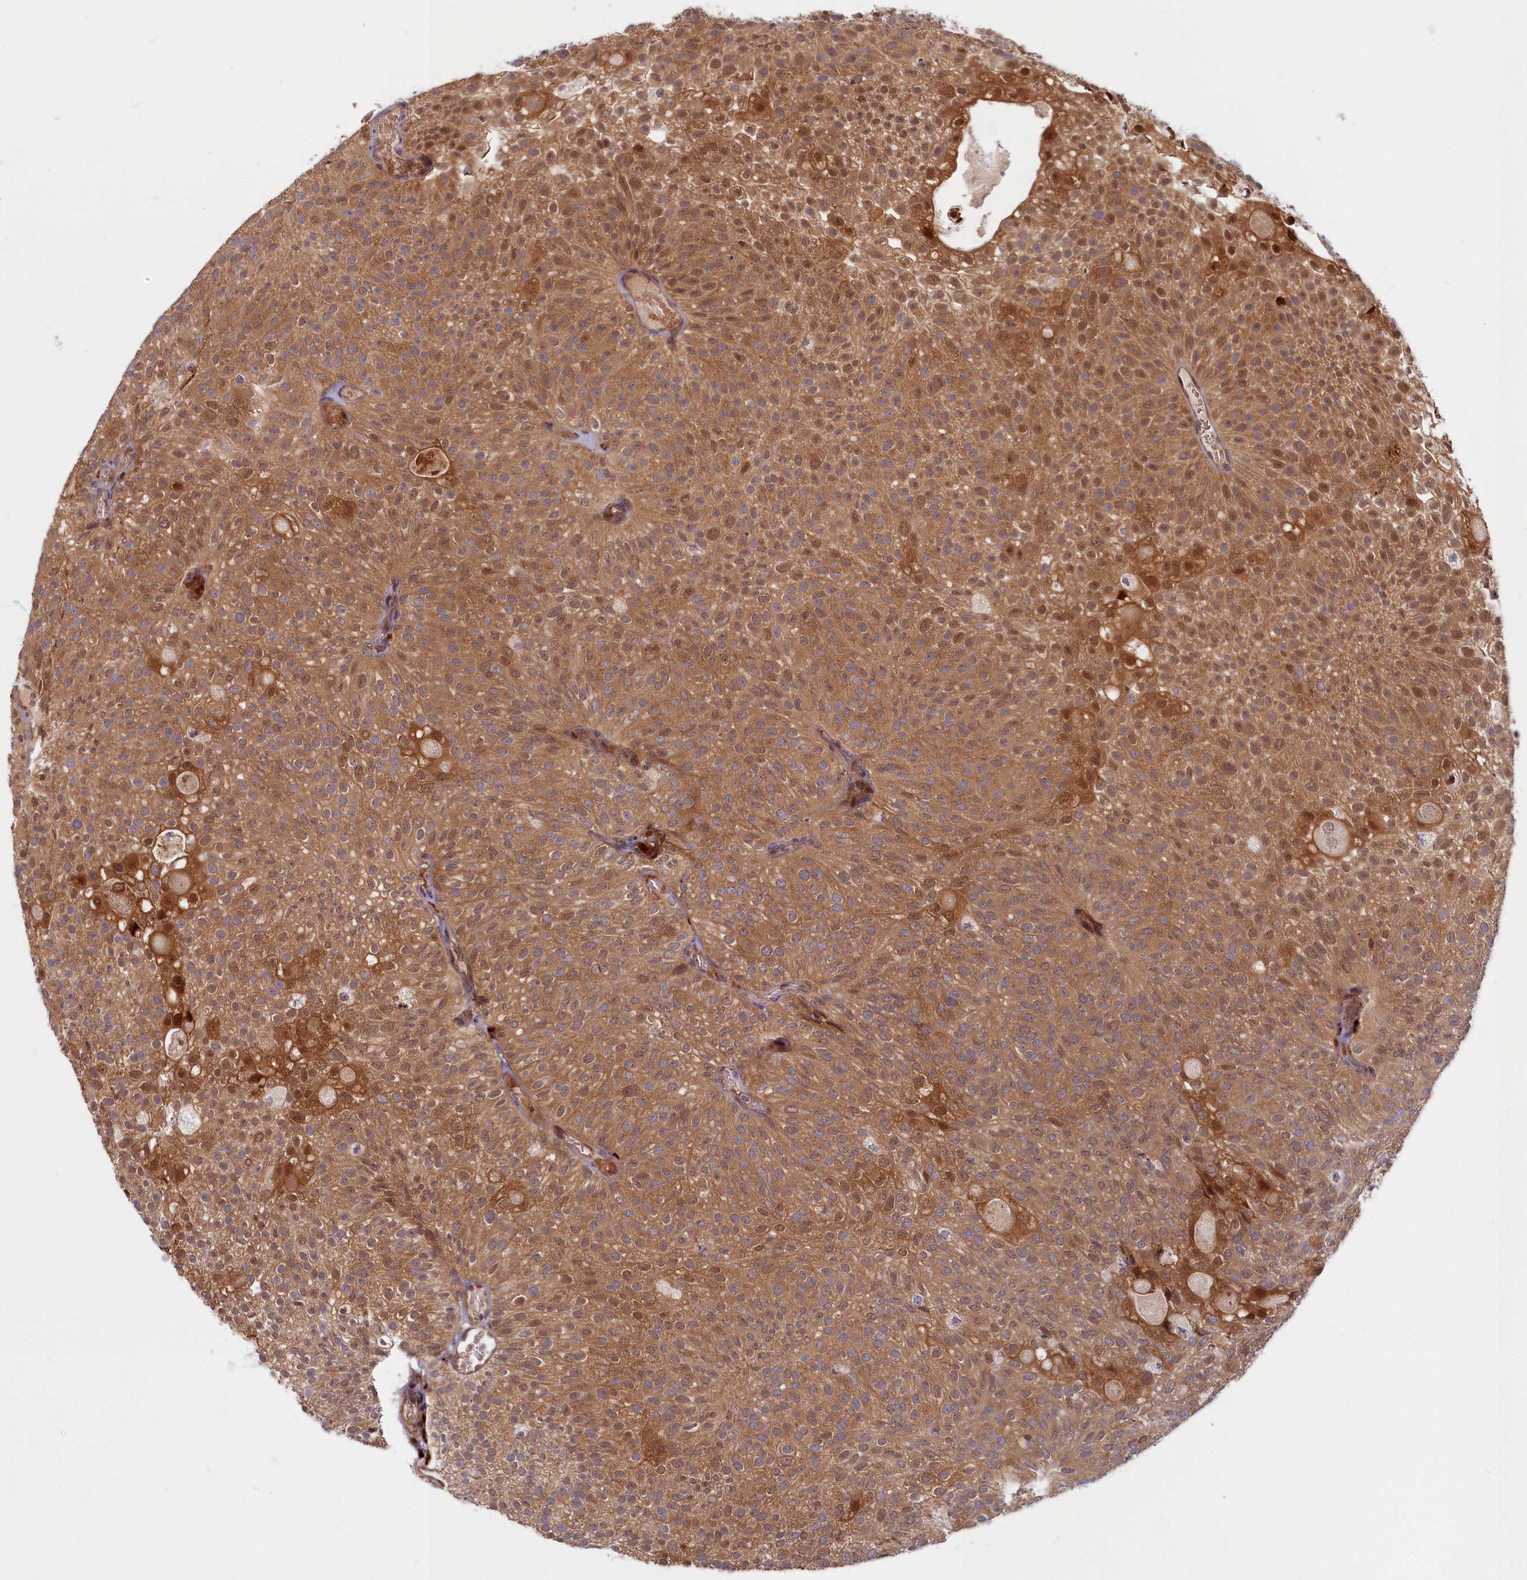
{"staining": {"intensity": "moderate", "quantity": ">75%", "location": "cytoplasmic/membranous,nuclear"}, "tissue": "urothelial cancer", "cell_type": "Tumor cells", "image_type": "cancer", "snomed": [{"axis": "morphology", "description": "Urothelial carcinoma, Low grade"}, {"axis": "topography", "description": "Urinary bladder"}], "caption": "Protein staining of urothelial cancer tissue shows moderate cytoplasmic/membranous and nuclear positivity in about >75% of tumor cells.", "gene": "FCSK", "patient": {"sex": "male", "age": 78}}